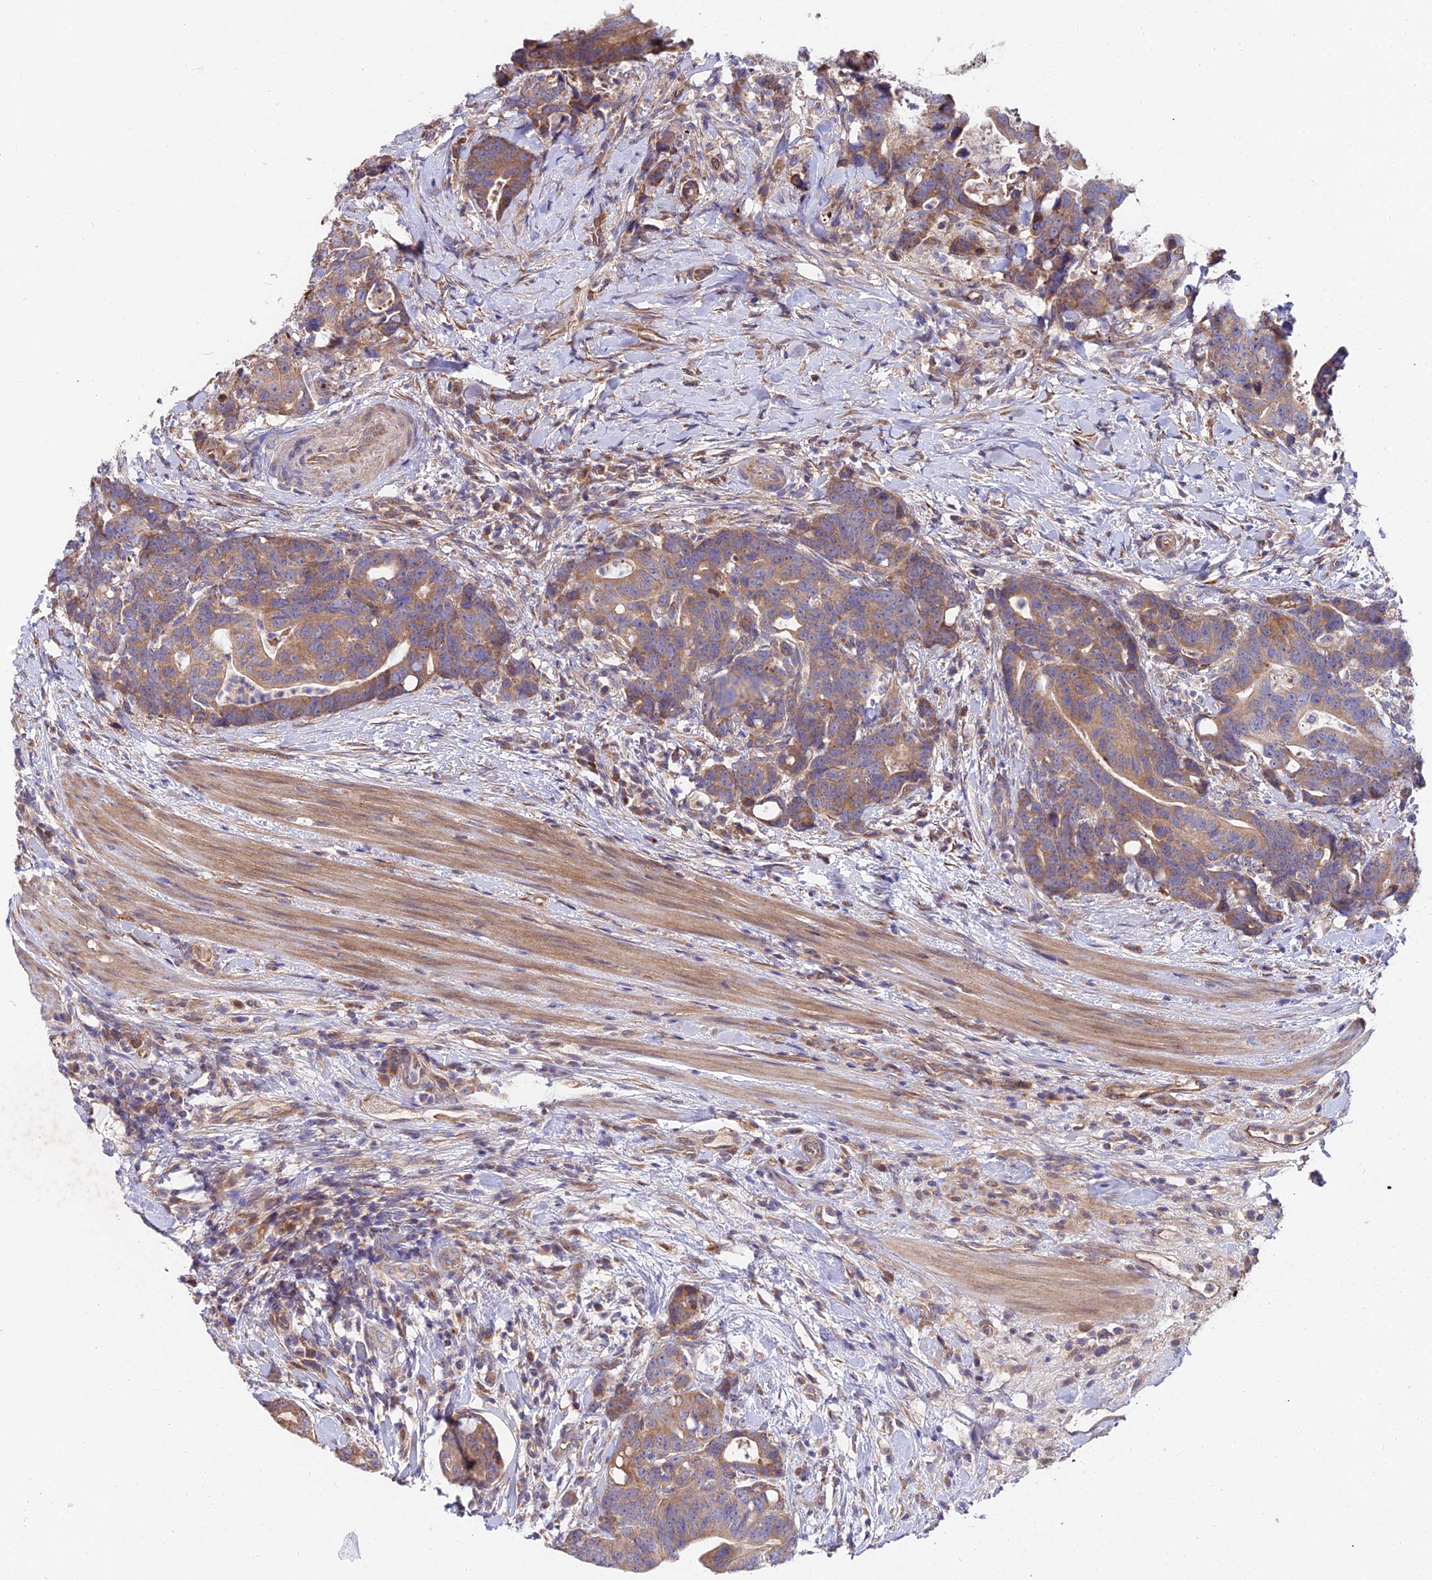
{"staining": {"intensity": "moderate", "quantity": ">75%", "location": "cytoplasmic/membranous"}, "tissue": "colorectal cancer", "cell_type": "Tumor cells", "image_type": "cancer", "snomed": [{"axis": "morphology", "description": "Adenocarcinoma, NOS"}, {"axis": "topography", "description": "Colon"}], "caption": "Immunohistochemical staining of colorectal cancer (adenocarcinoma) shows medium levels of moderate cytoplasmic/membranous protein staining in about >75% of tumor cells.", "gene": "CDC37L1", "patient": {"sex": "female", "age": 82}}